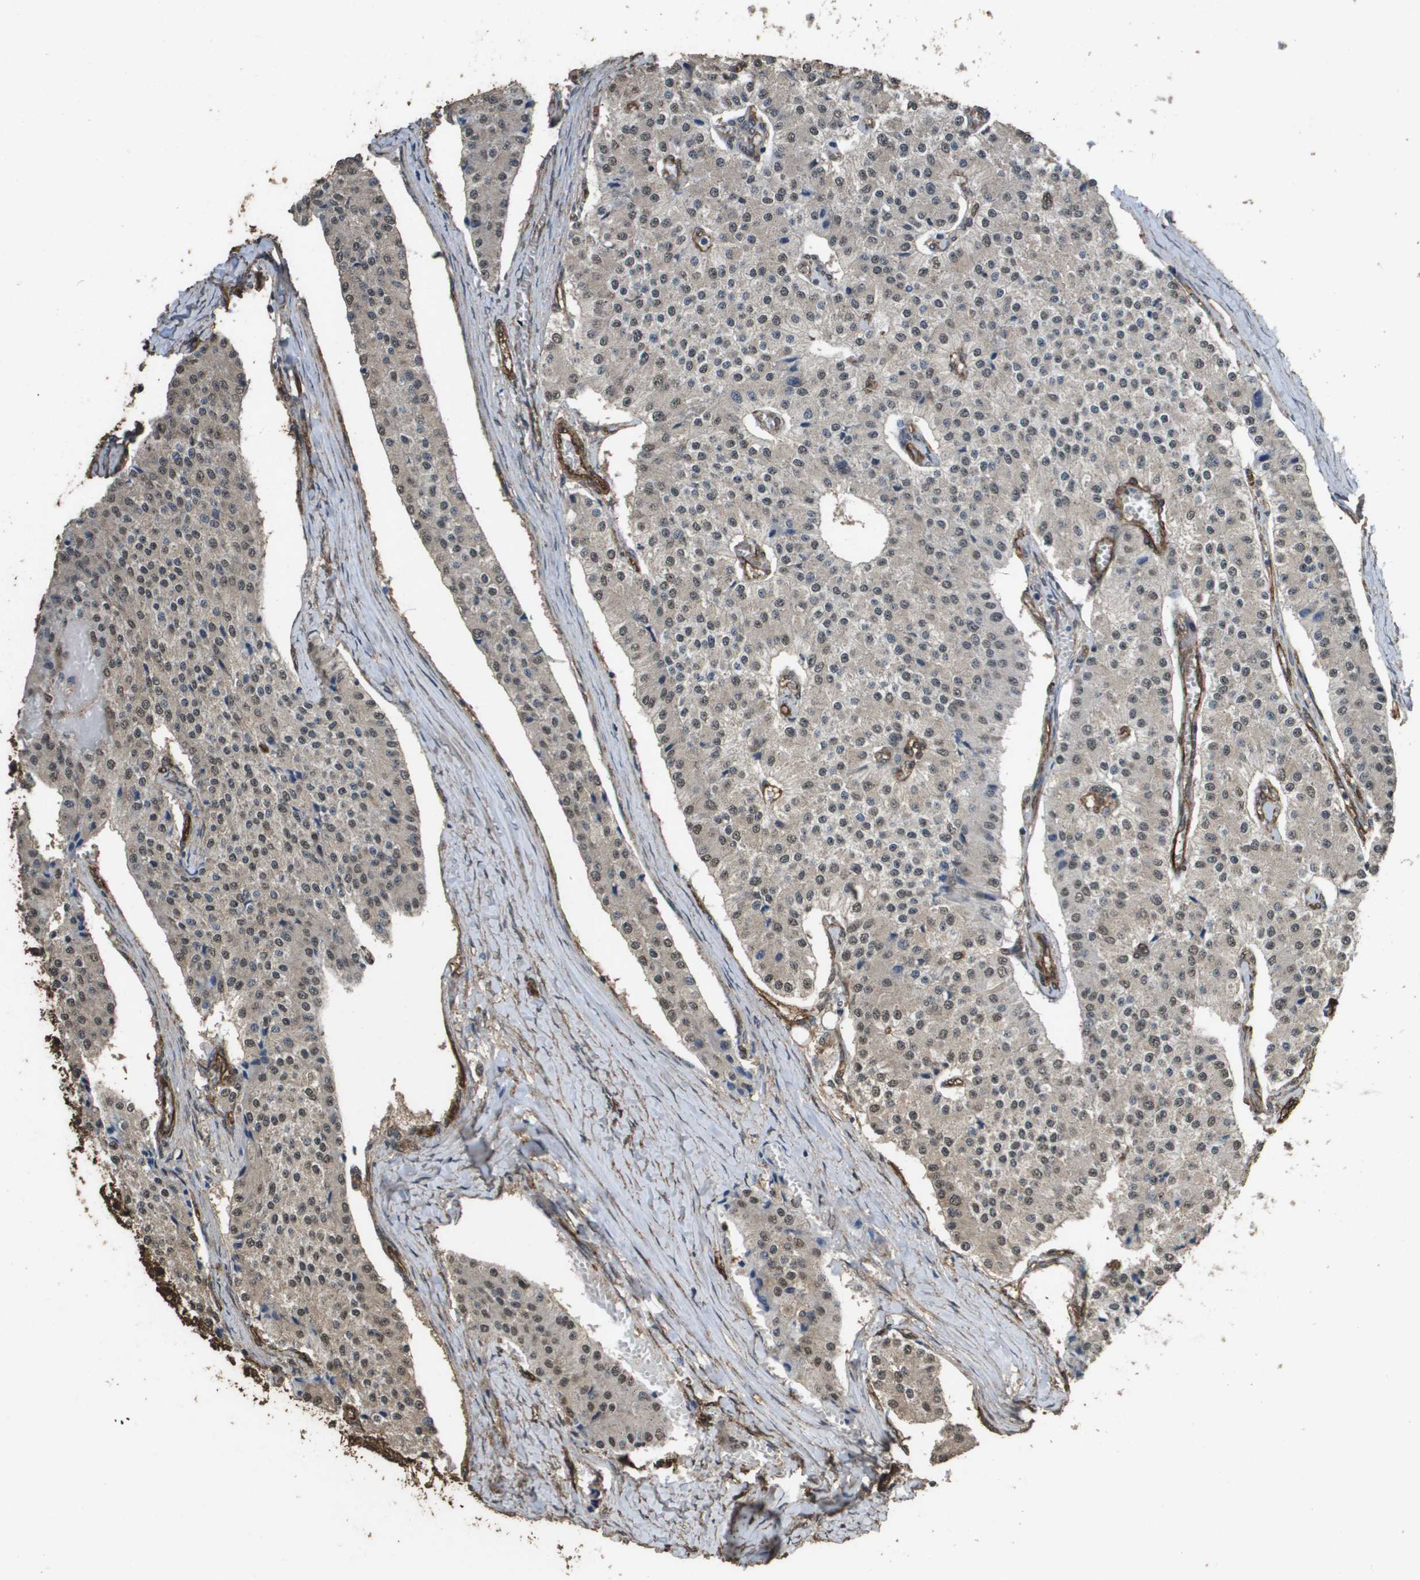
{"staining": {"intensity": "weak", "quantity": ">75%", "location": "cytoplasmic/membranous,nuclear"}, "tissue": "carcinoid", "cell_type": "Tumor cells", "image_type": "cancer", "snomed": [{"axis": "morphology", "description": "Carcinoid, malignant, NOS"}, {"axis": "topography", "description": "Colon"}], "caption": "Tumor cells show low levels of weak cytoplasmic/membranous and nuclear expression in about >75% of cells in malignant carcinoid.", "gene": "AAMP", "patient": {"sex": "female", "age": 52}}